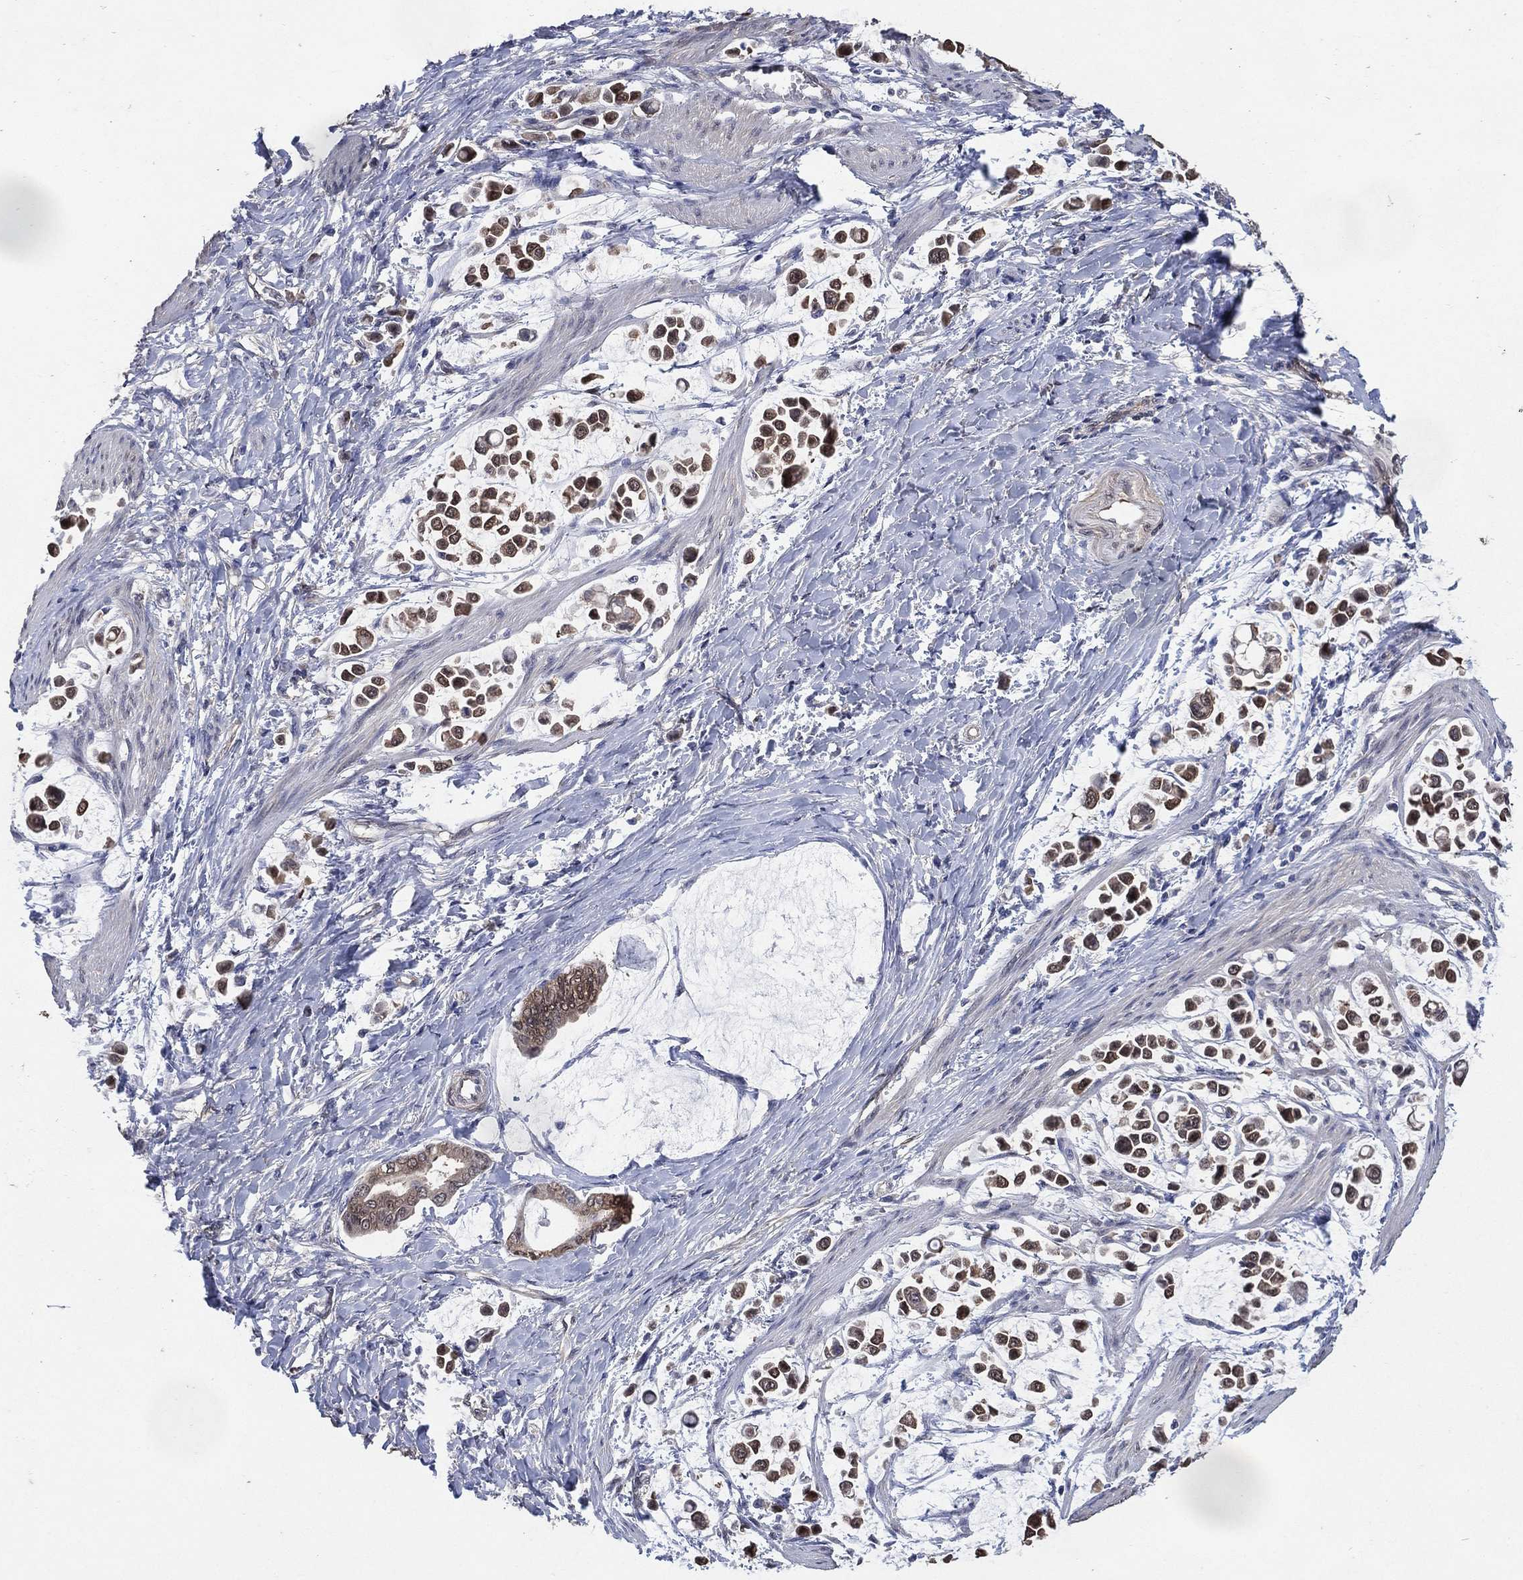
{"staining": {"intensity": "strong", "quantity": "25%-75%", "location": "cytoplasmic/membranous,nuclear"}, "tissue": "stomach cancer", "cell_type": "Tumor cells", "image_type": "cancer", "snomed": [{"axis": "morphology", "description": "Adenocarcinoma, NOS"}, {"axis": "topography", "description": "Stomach"}], "caption": "This photomicrograph displays stomach cancer stained with immunohistochemistry to label a protein in brown. The cytoplasmic/membranous and nuclear of tumor cells show strong positivity for the protein. Nuclei are counter-stained blue.", "gene": "AK1", "patient": {"sex": "male", "age": 82}}